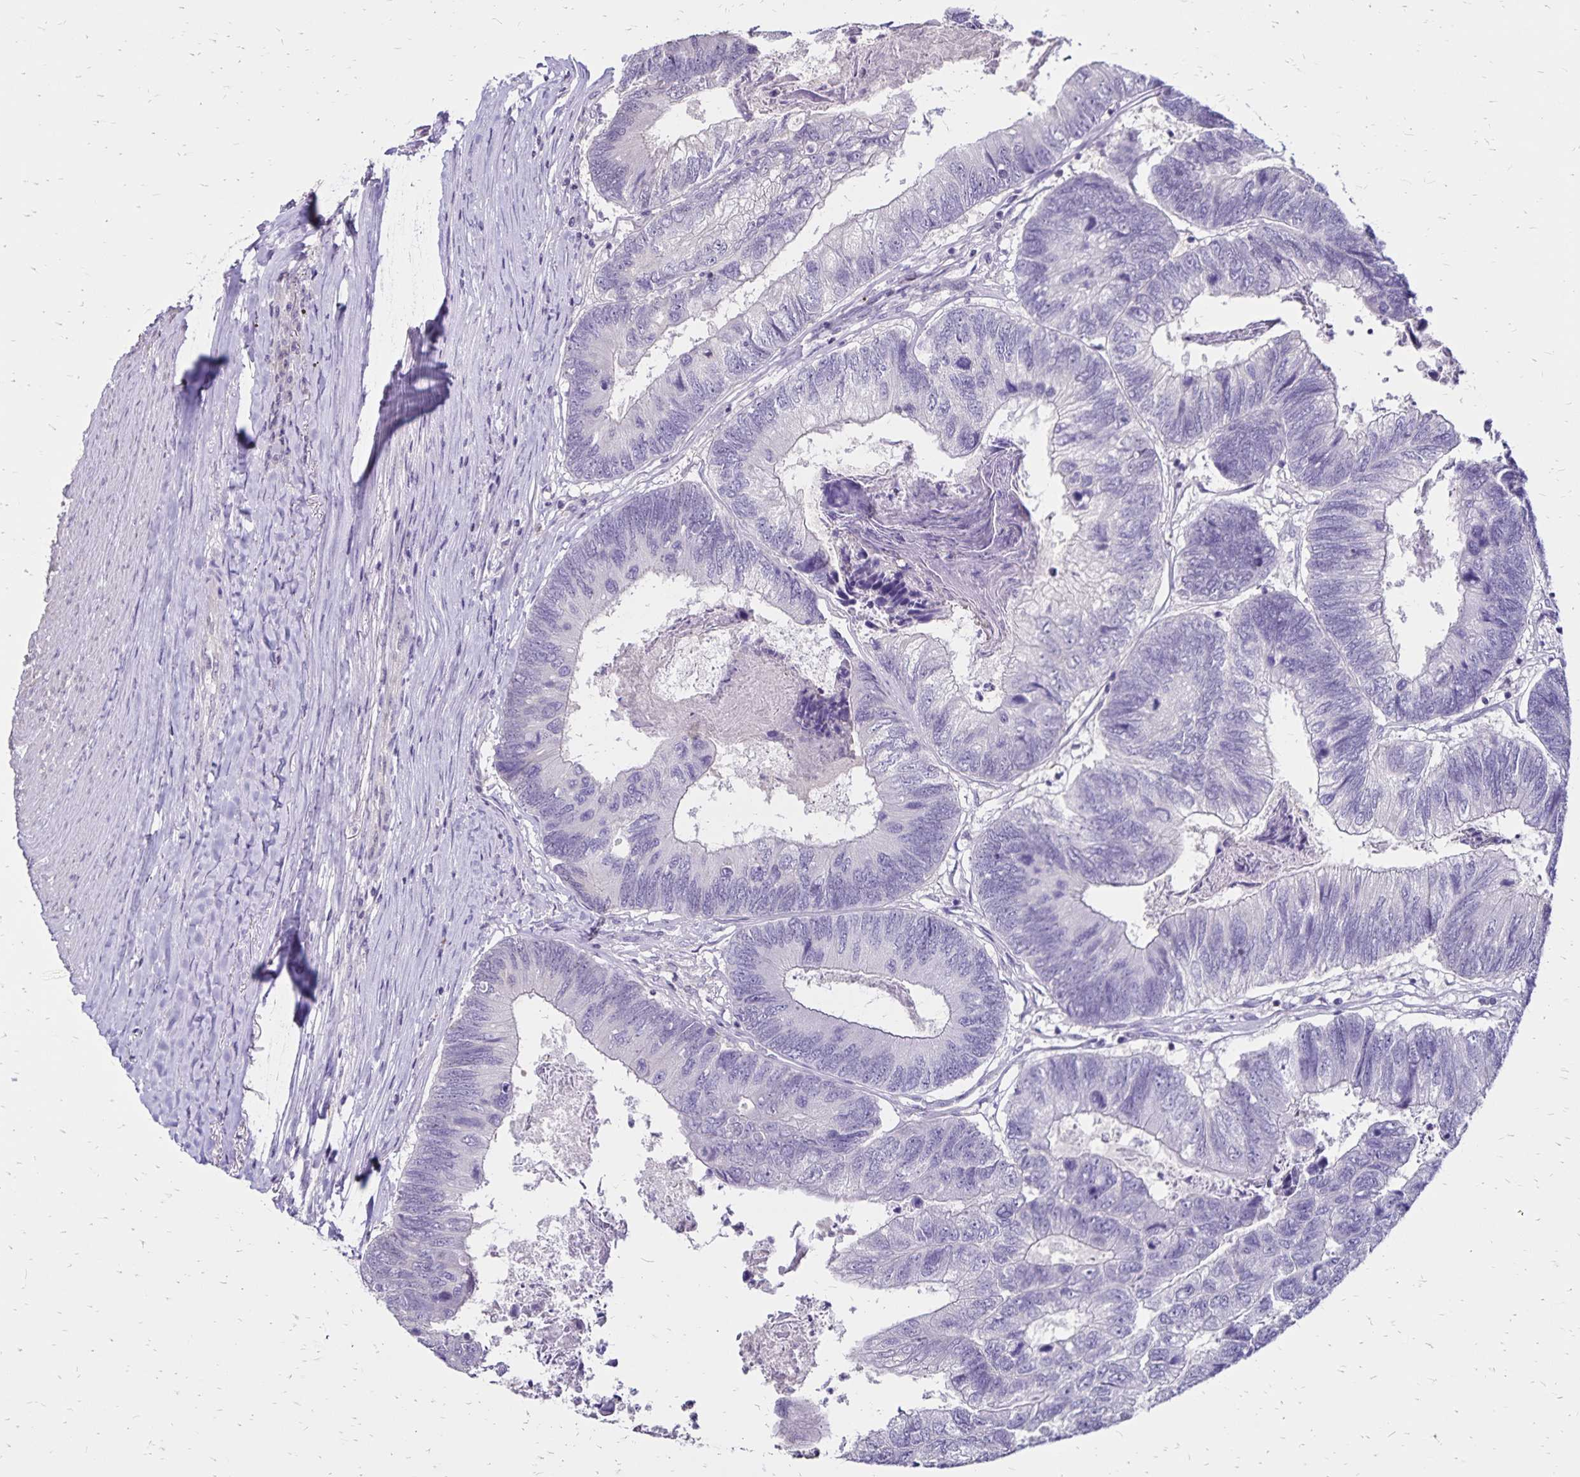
{"staining": {"intensity": "negative", "quantity": "none", "location": "none"}, "tissue": "colorectal cancer", "cell_type": "Tumor cells", "image_type": "cancer", "snomed": [{"axis": "morphology", "description": "Adenocarcinoma, NOS"}, {"axis": "topography", "description": "Colon"}], "caption": "Colorectal adenocarcinoma was stained to show a protein in brown. There is no significant staining in tumor cells.", "gene": "SH3GL3", "patient": {"sex": "female", "age": 67}}